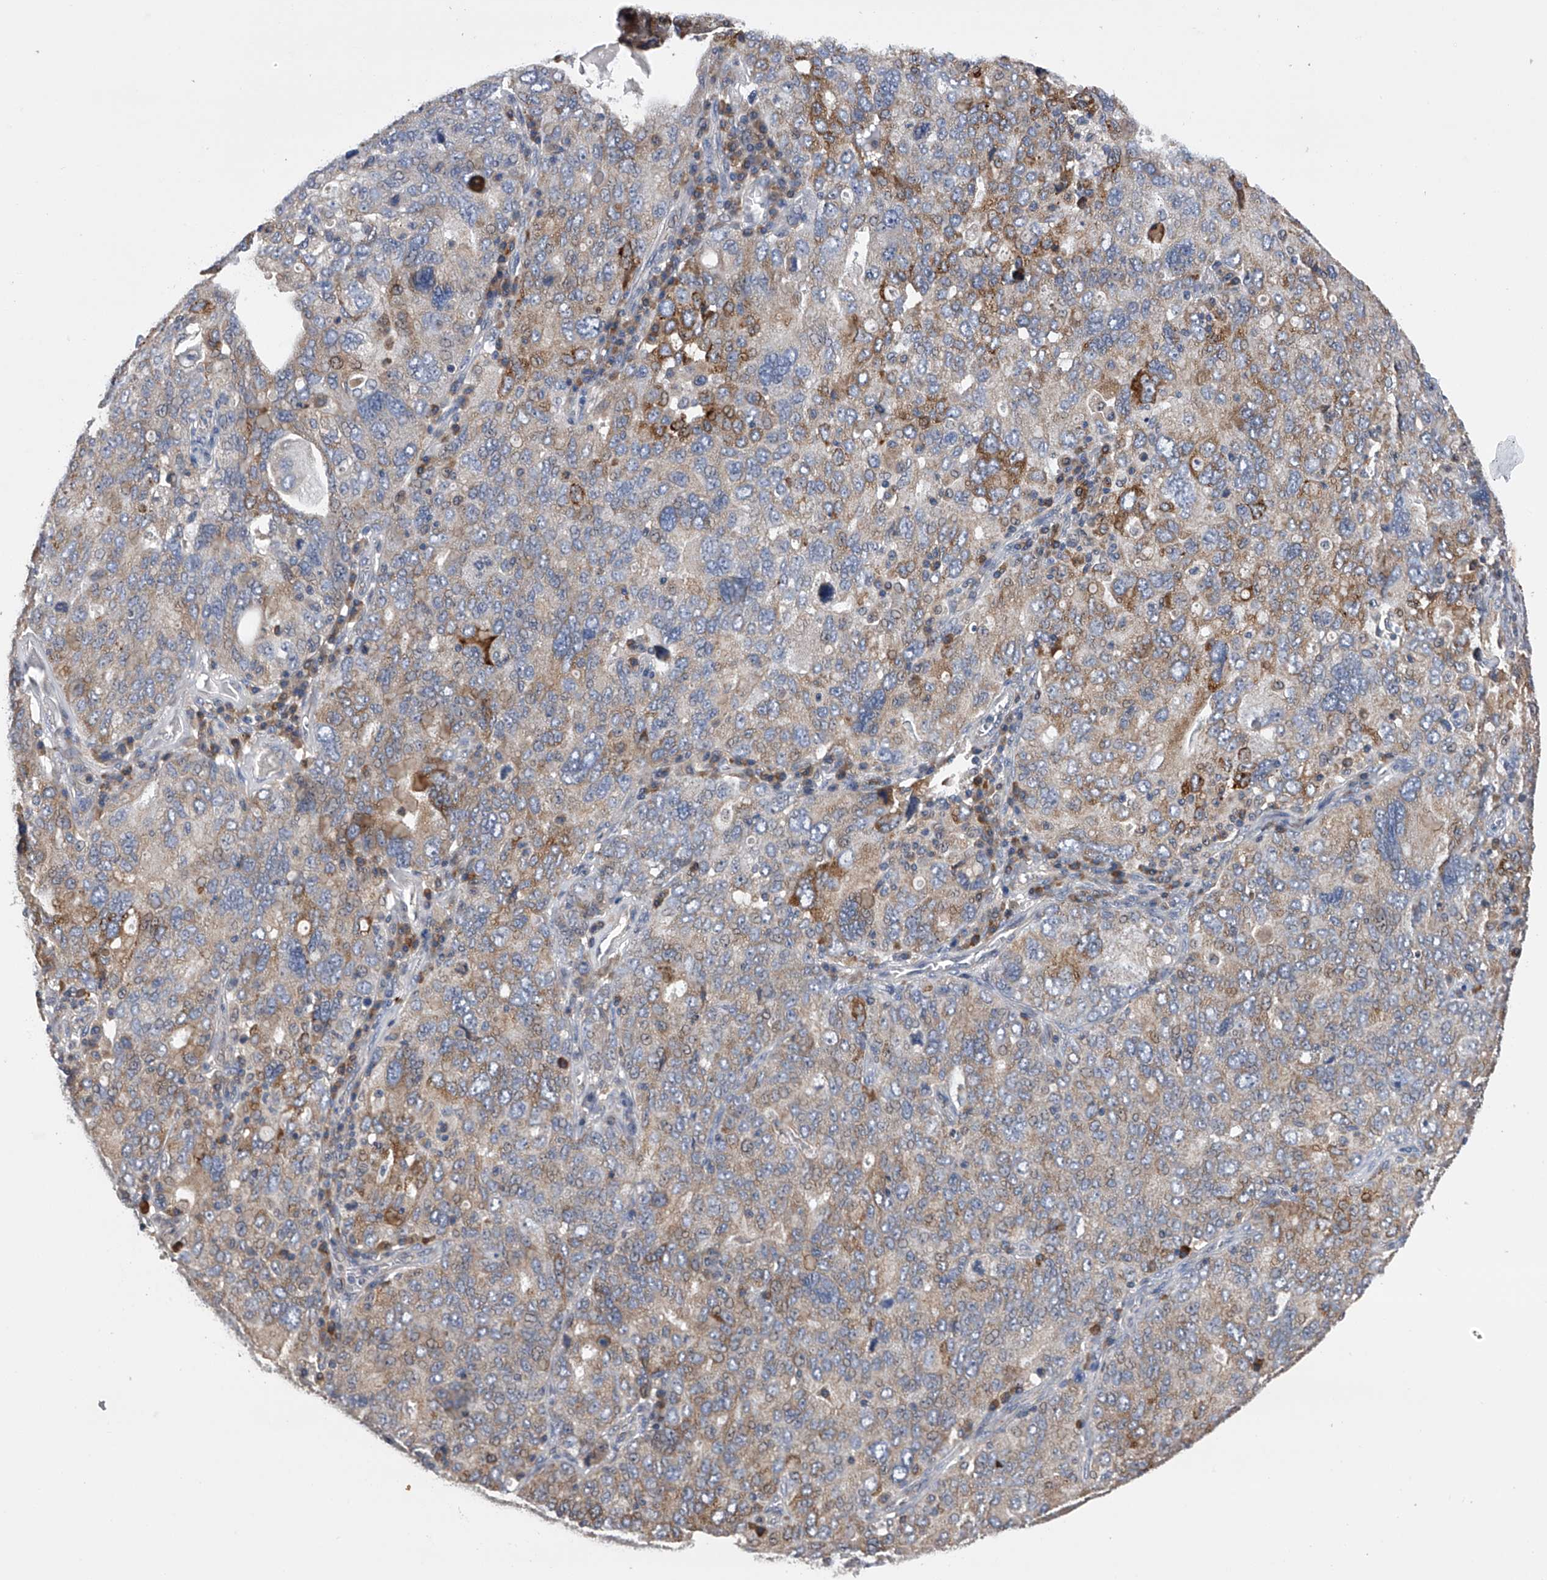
{"staining": {"intensity": "strong", "quantity": "<25%", "location": "cytoplasmic/membranous"}, "tissue": "ovarian cancer", "cell_type": "Tumor cells", "image_type": "cancer", "snomed": [{"axis": "morphology", "description": "Carcinoma, endometroid"}, {"axis": "topography", "description": "Ovary"}], "caption": "This is a micrograph of IHC staining of endometroid carcinoma (ovarian), which shows strong positivity in the cytoplasmic/membranous of tumor cells.", "gene": "SPOCK1", "patient": {"sex": "female", "age": 62}}